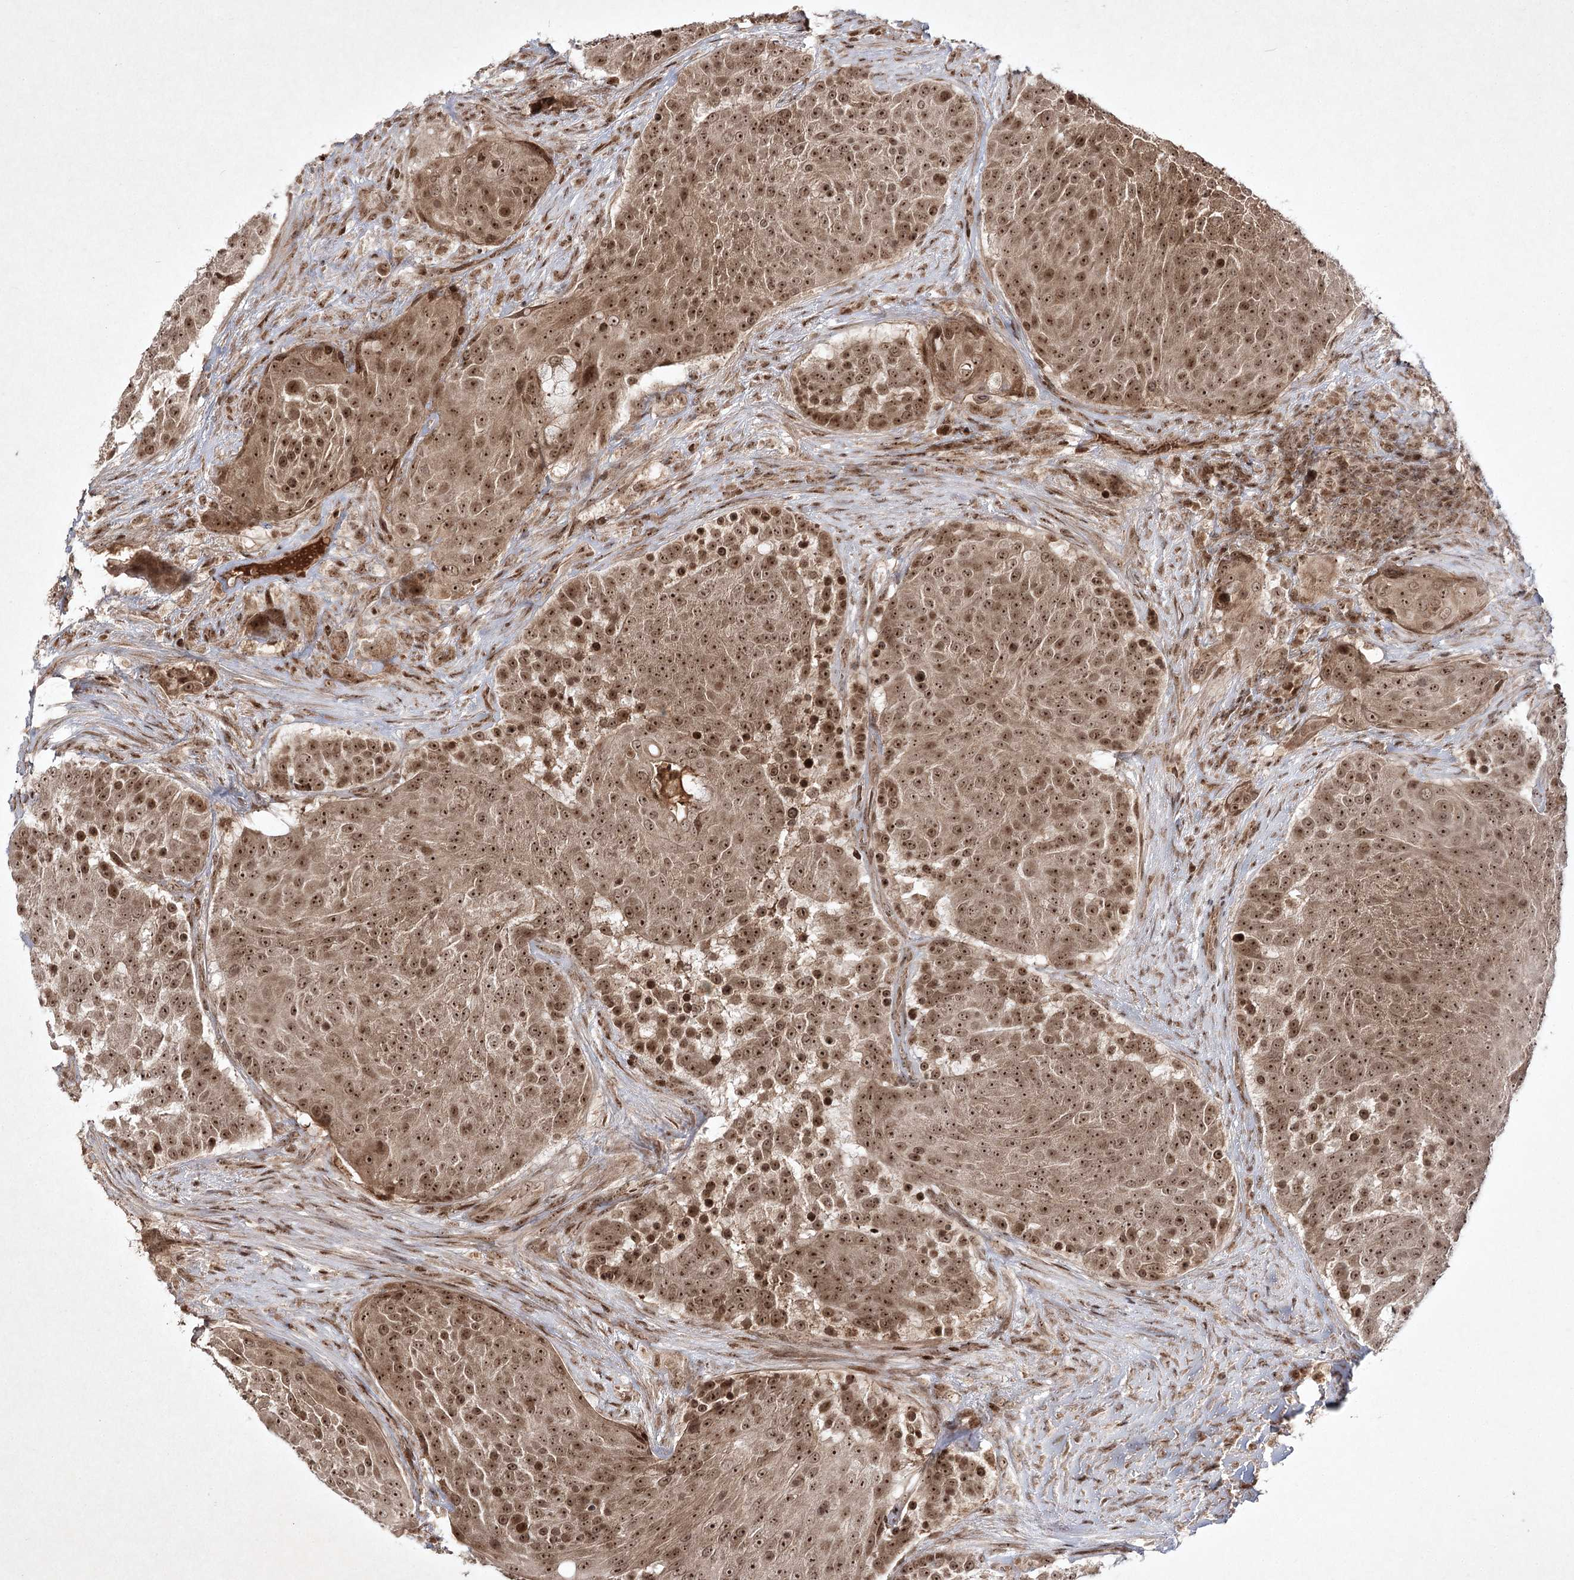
{"staining": {"intensity": "moderate", "quantity": ">75%", "location": "nuclear"}, "tissue": "urothelial cancer", "cell_type": "Tumor cells", "image_type": "cancer", "snomed": [{"axis": "morphology", "description": "Urothelial carcinoma, High grade"}, {"axis": "topography", "description": "Urinary bladder"}], "caption": "Protein staining displays moderate nuclear staining in approximately >75% of tumor cells in high-grade urothelial carcinoma.", "gene": "CARM1", "patient": {"sex": "female", "age": 63}}